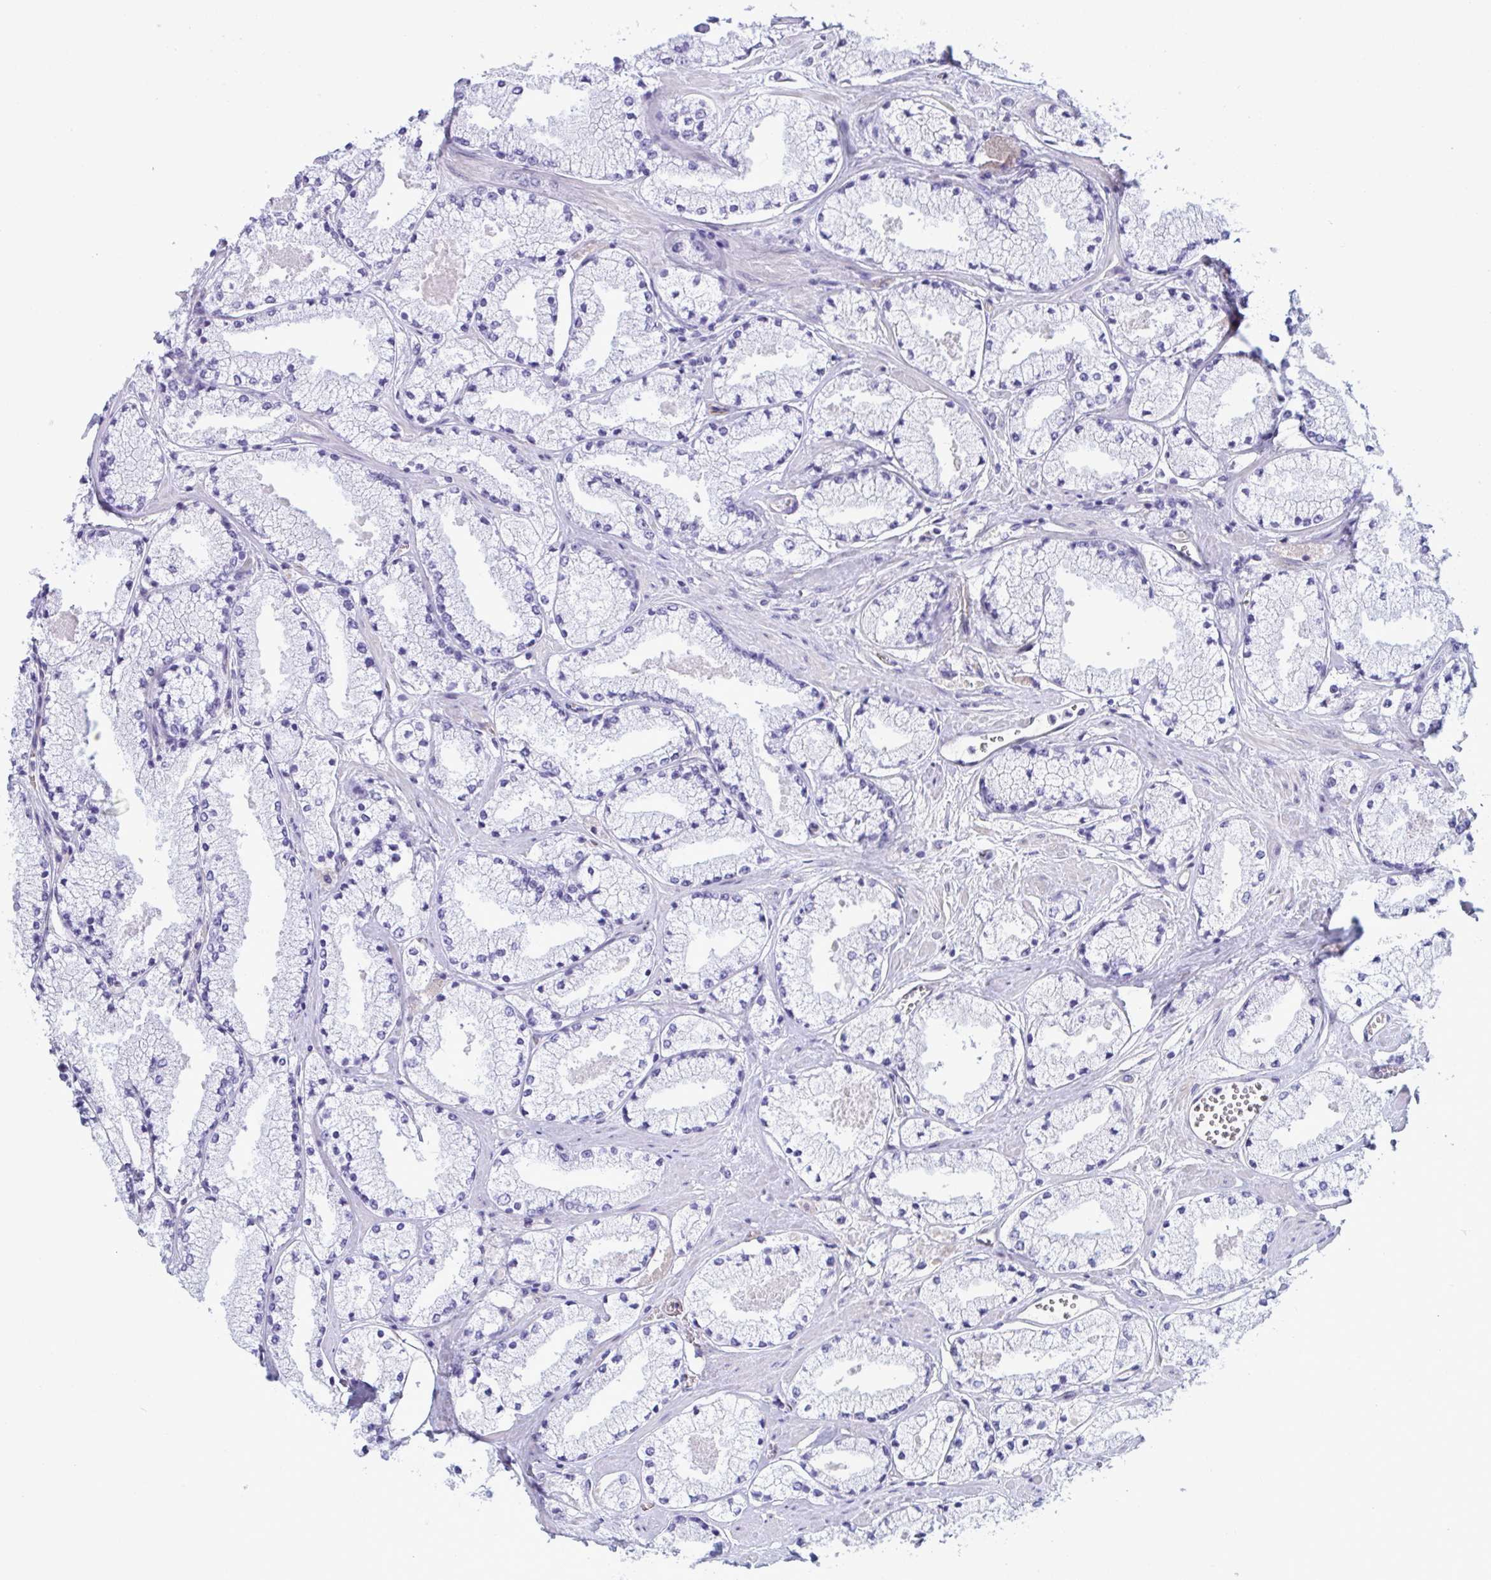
{"staining": {"intensity": "negative", "quantity": "none", "location": "none"}, "tissue": "prostate cancer", "cell_type": "Tumor cells", "image_type": "cancer", "snomed": [{"axis": "morphology", "description": "Adenocarcinoma, High grade"}, {"axis": "topography", "description": "Prostate"}], "caption": "High-grade adenocarcinoma (prostate) stained for a protein using immunohistochemistry (IHC) displays no expression tumor cells.", "gene": "PRRT4", "patient": {"sex": "male", "age": 63}}